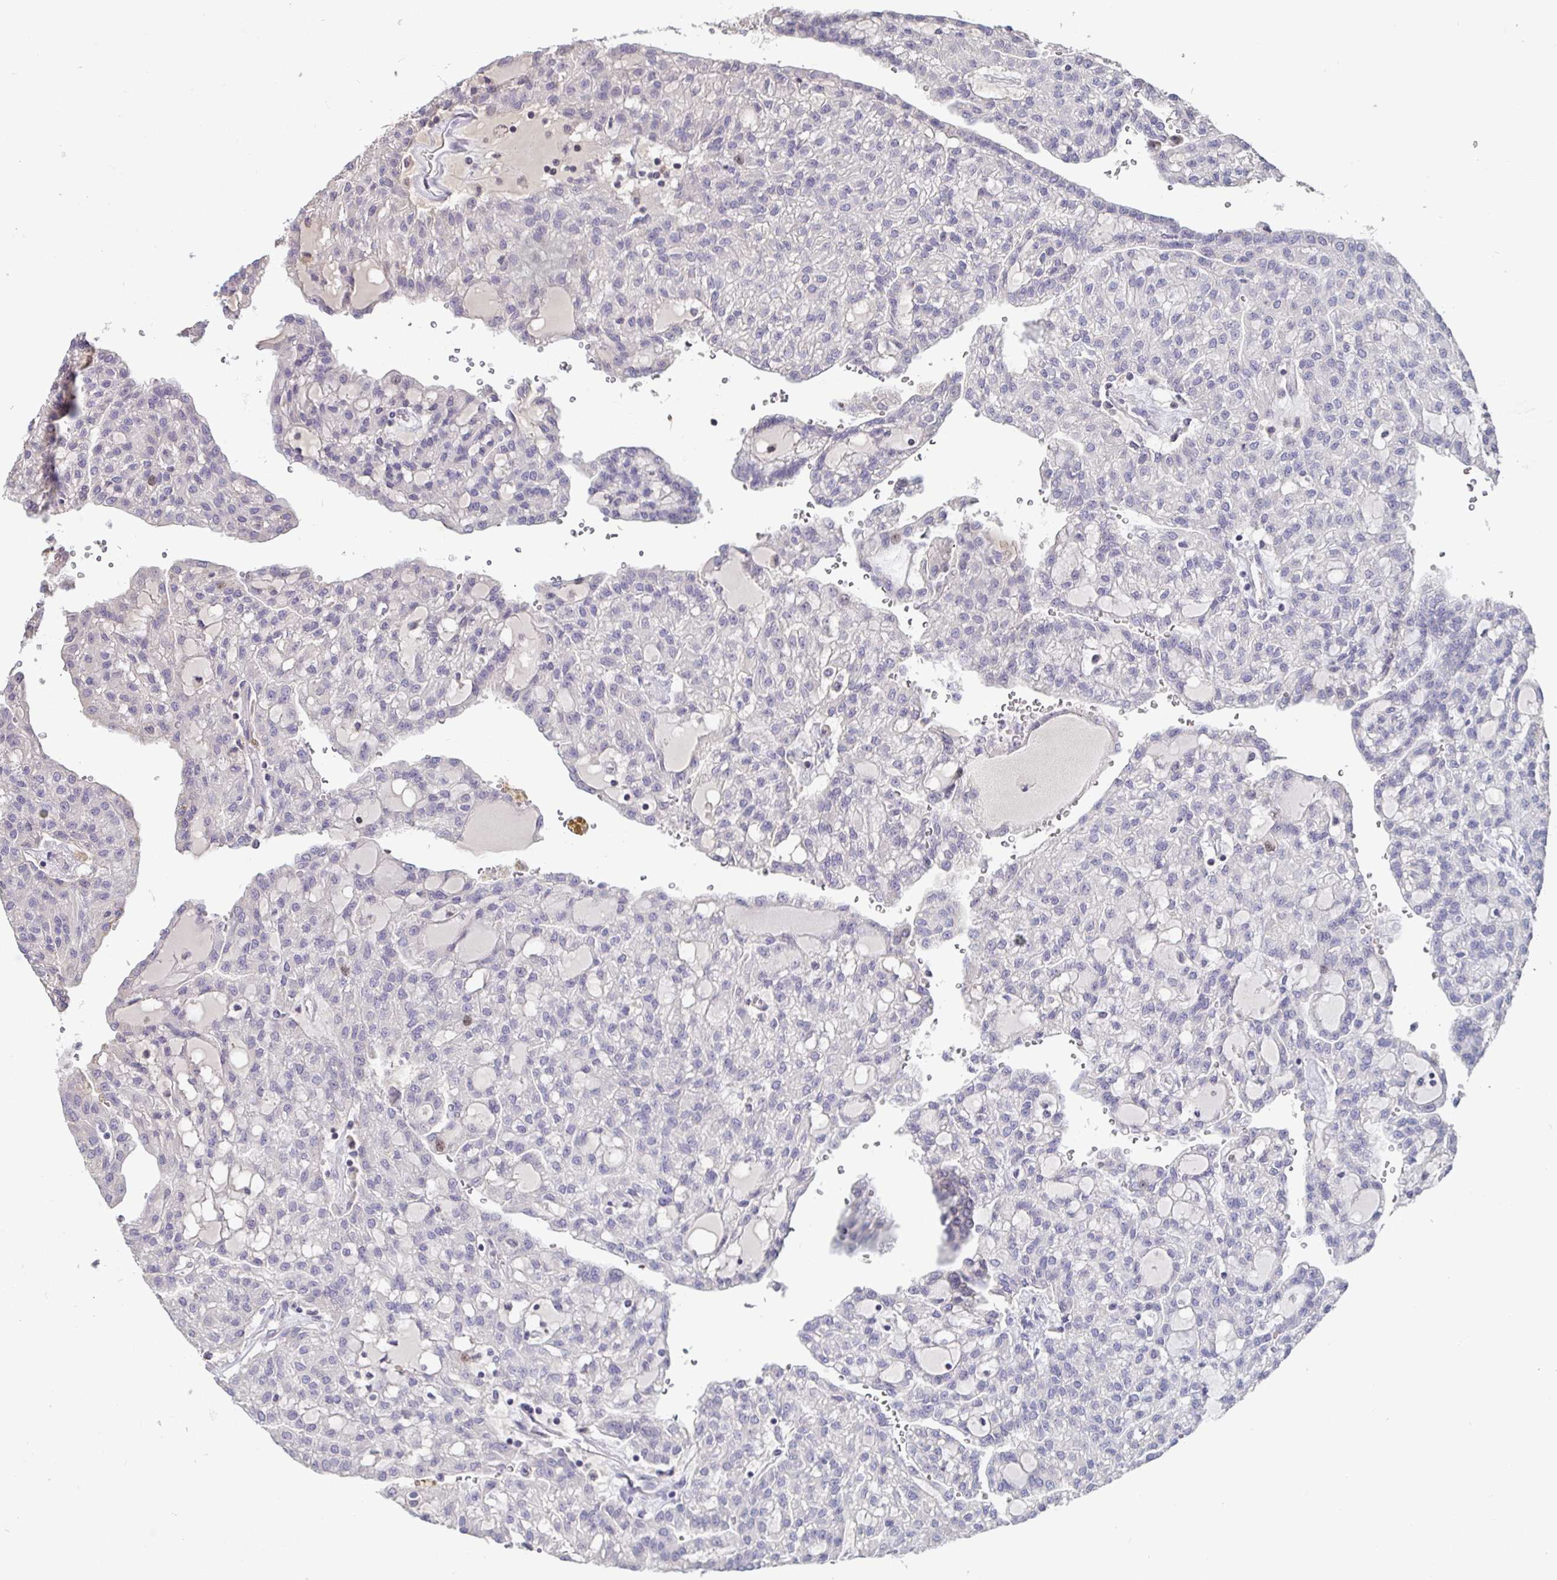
{"staining": {"intensity": "negative", "quantity": "none", "location": "none"}, "tissue": "renal cancer", "cell_type": "Tumor cells", "image_type": "cancer", "snomed": [{"axis": "morphology", "description": "Adenocarcinoma, NOS"}, {"axis": "topography", "description": "Kidney"}], "caption": "Tumor cells are negative for brown protein staining in adenocarcinoma (renal). (DAB IHC visualized using brightfield microscopy, high magnification).", "gene": "ANLN", "patient": {"sex": "male", "age": 63}}